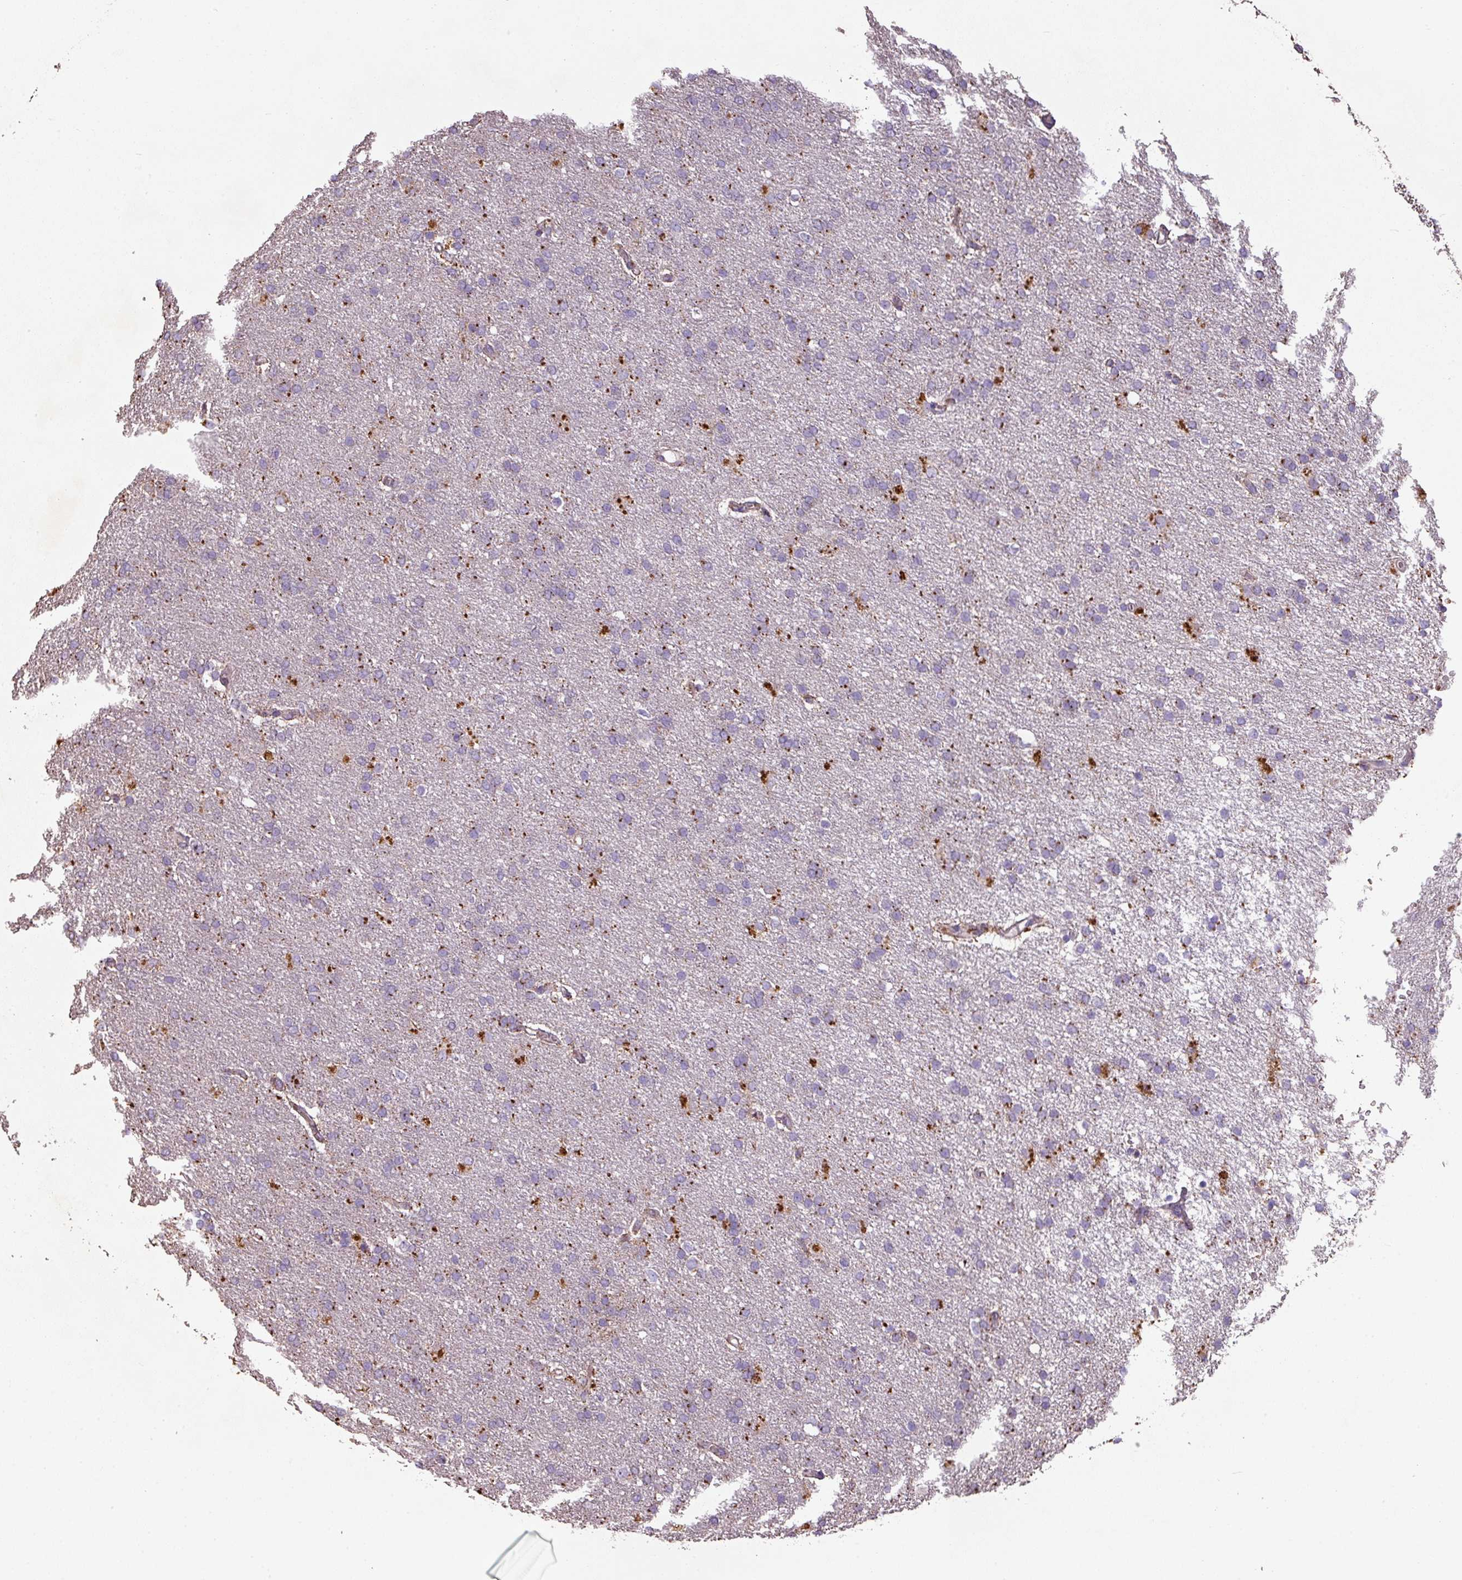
{"staining": {"intensity": "moderate", "quantity": "25%-75%", "location": "cytoplasmic/membranous"}, "tissue": "glioma", "cell_type": "Tumor cells", "image_type": "cancer", "snomed": [{"axis": "morphology", "description": "Glioma, malignant, High grade"}, {"axis": "topography", "description": "Brain"}], "caption": "Glioma stained with a brown dye shows moderate cytoplasmic/membranous positive staining in approximately 25%-75% of tumor cells.", "gene": "NHSL2", "patient": {"sex": "male", "age": 72}}